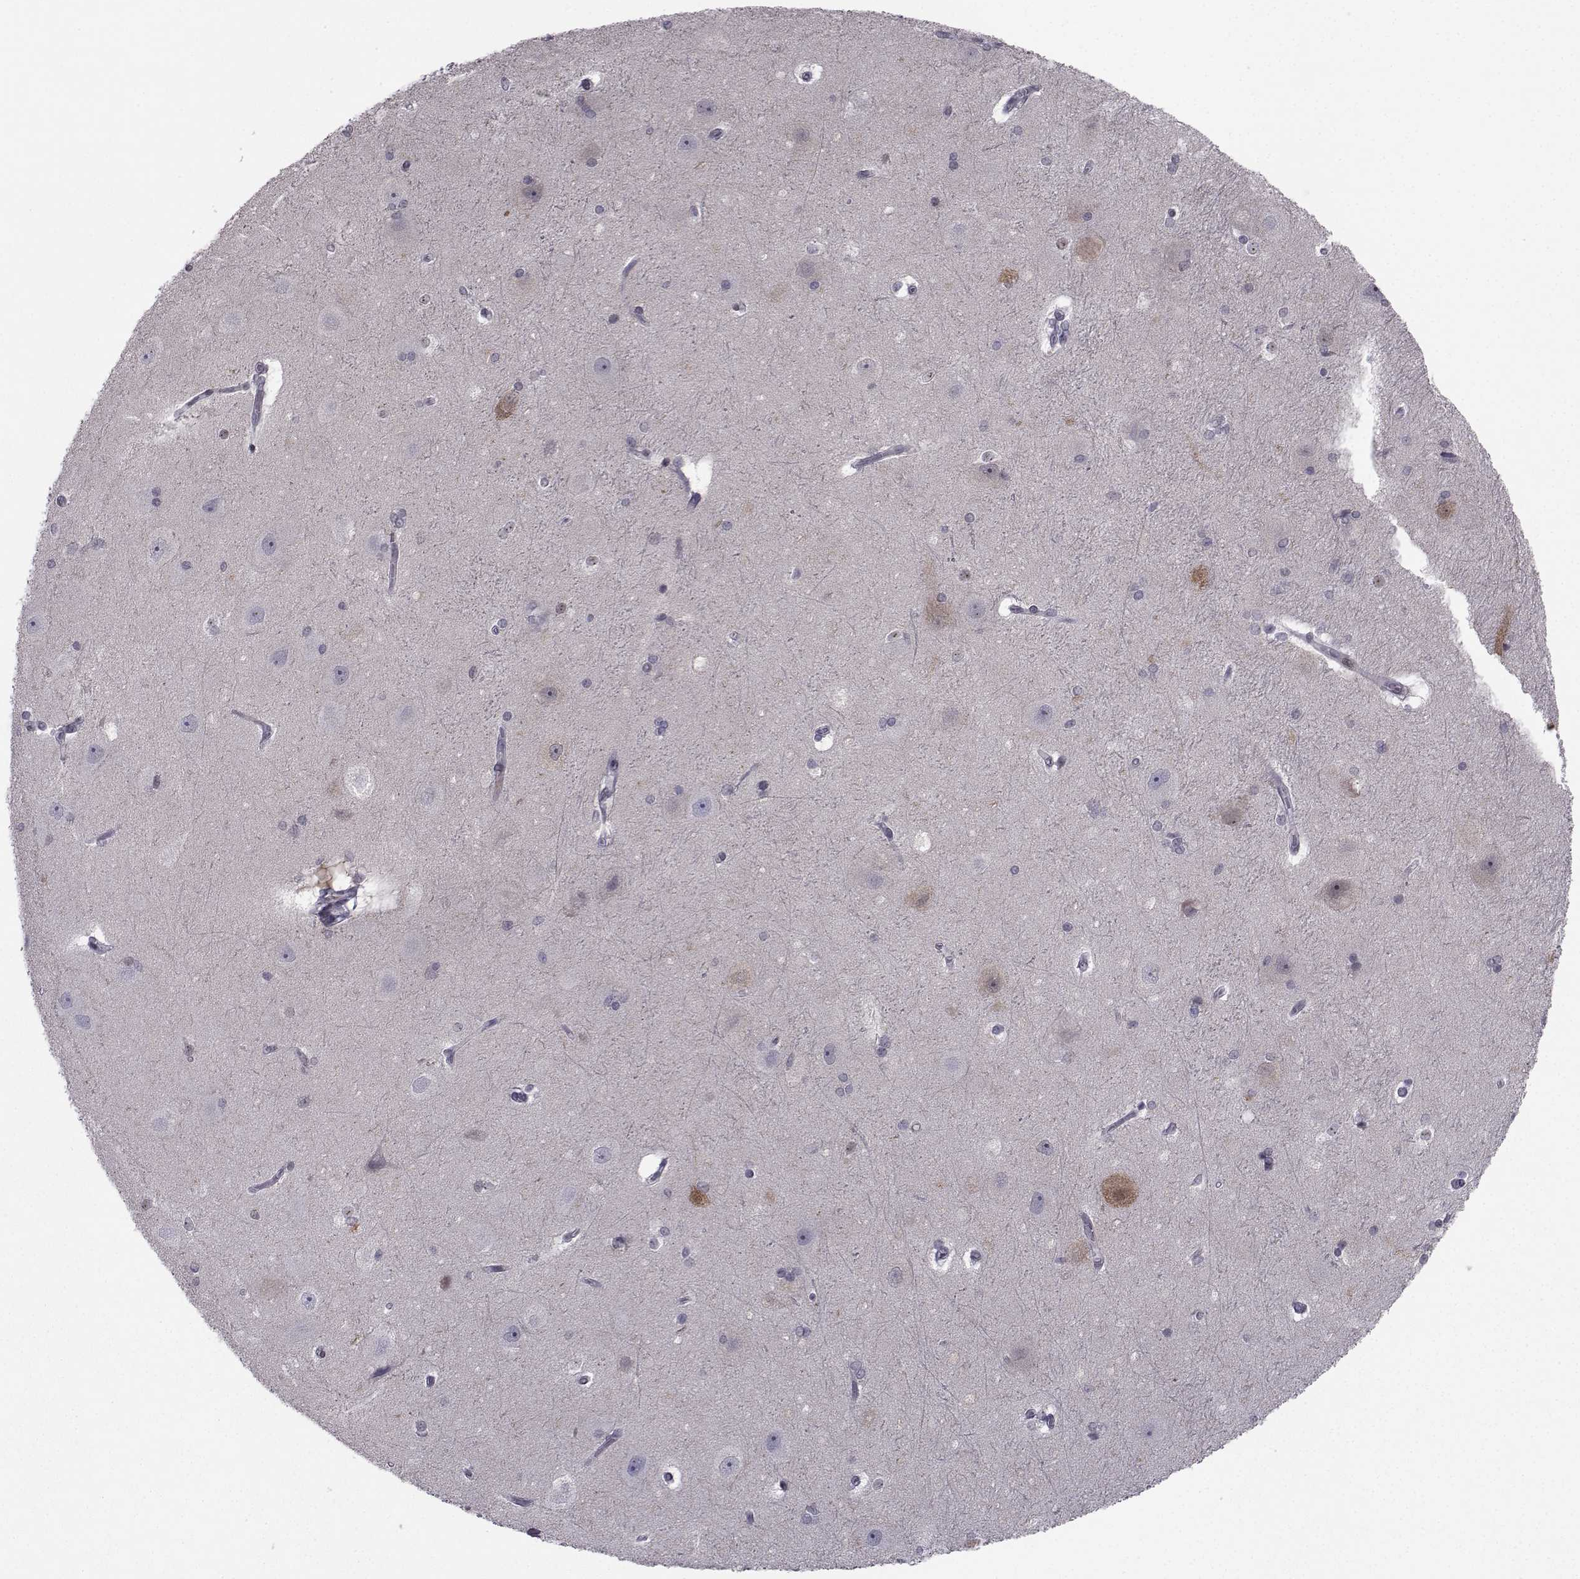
{"staining": {"intensity": "negative", "quantity": "none", "location": "none"}, "tissue": "hippocampus", "cell_type": "Glial cells", "image_type": "normal", "snomed": [{"axis": "morphology", "description": "Normal tissue, NOS"}, {"axis": "topography", "description": "Cerebral cortex"}, {"axis": "topography", "description": "Hippocampus"}], "caption": "This is an IHC image of normal human hippocampus. There is no expression in glial cells.", "gene": "PCP4L1", "patient": {"sex": "female", "age": 19}}